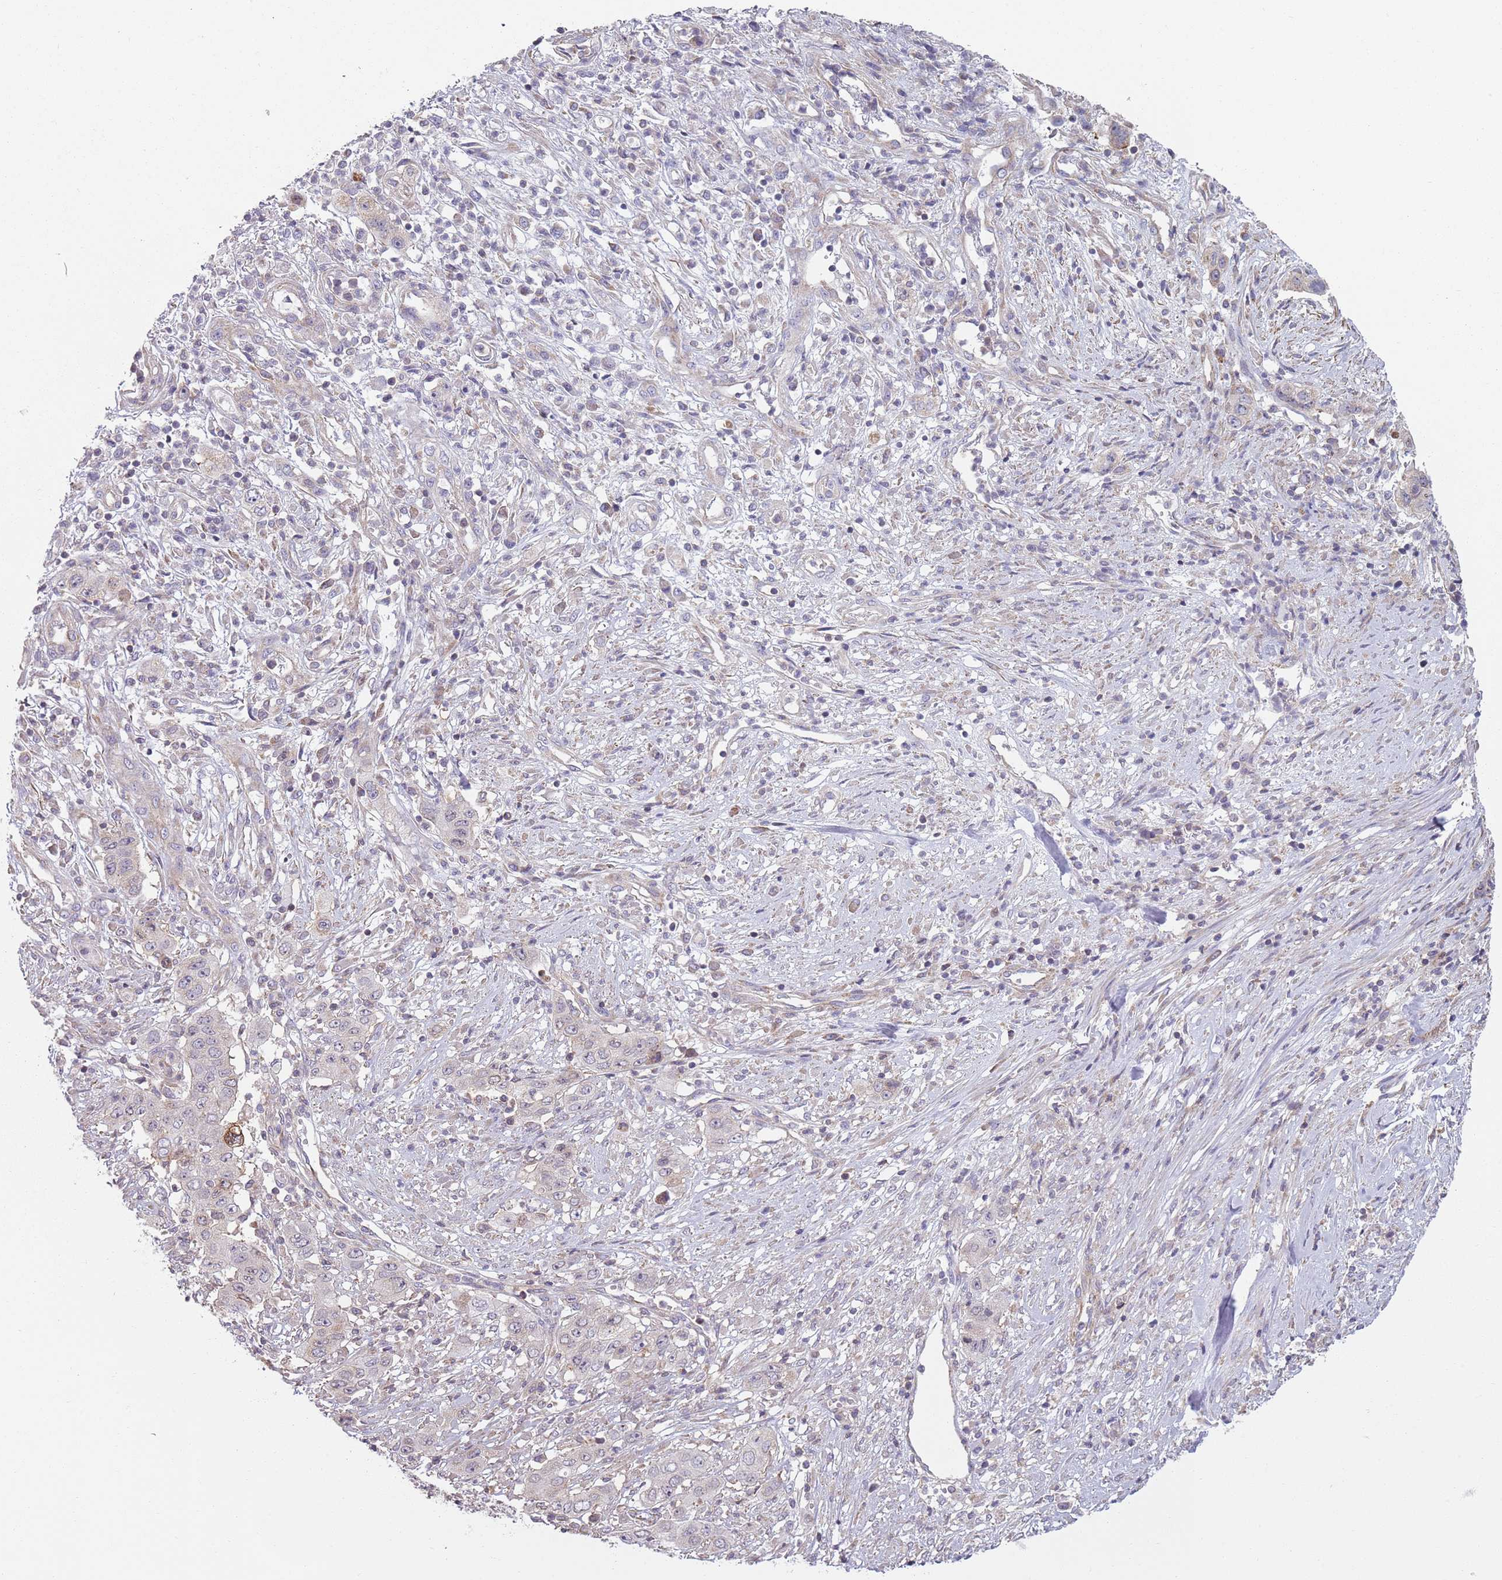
{"staining": {"intensity": "weak", "quantity": "<25%", "location": "cytoplasmic/membranous"}, "tissue": "stomach cancer", "cell_type": "Tumor cells", "image_type": "cancer", "snomed": [{"axis": "morphology", "description": "Adenocarcinoma, NOS"}, {"axis": "topography", "description": "Stomach, upper"}], "caption": "Tumor cells are negative for brown protein staining in stomach adenocarcinoma. Nuclei are stained in blue.", "gene": "GAS8", "patient": {"sex": "male", "age": 62}}